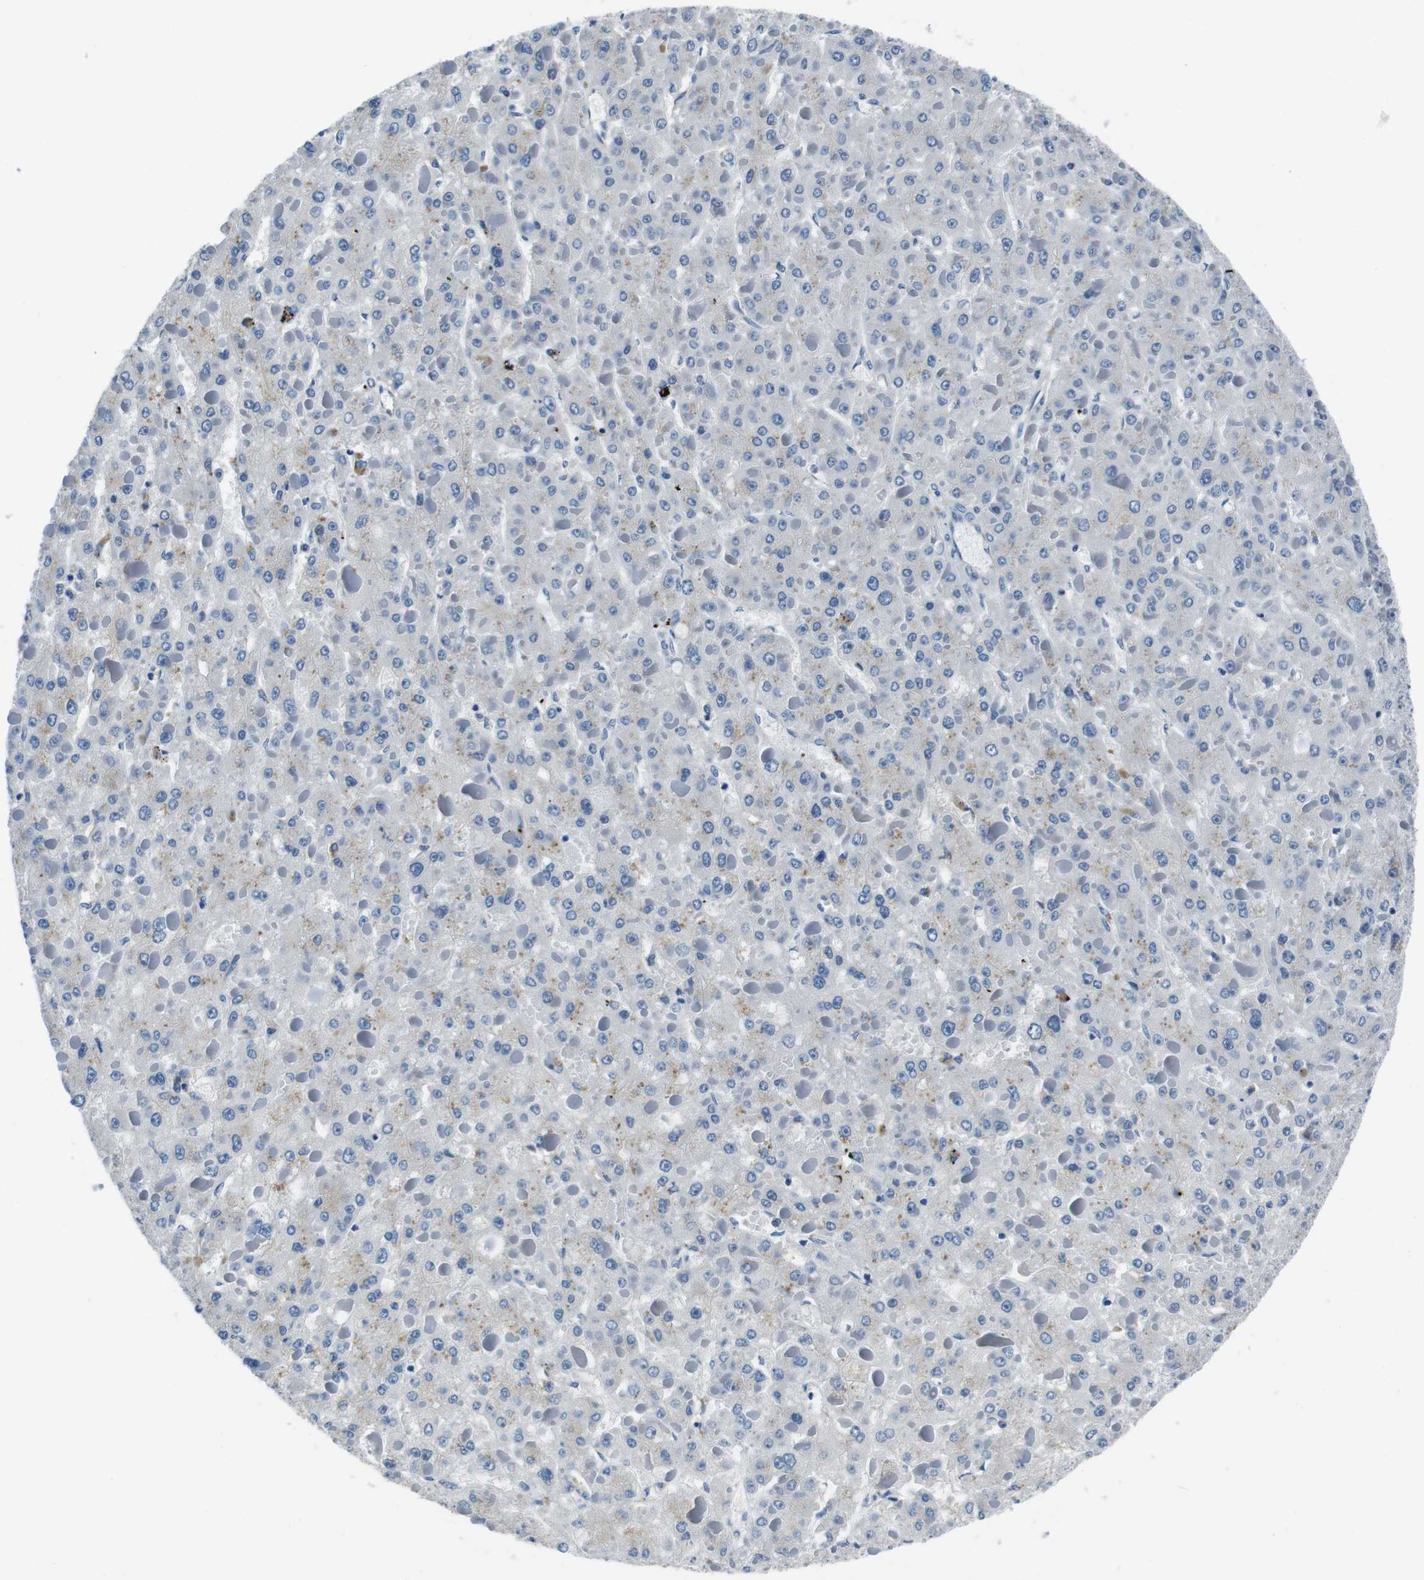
{"staining": {"intensity": "negative", "quantity": "none", "location": "none"}, "tissue": "liver cancer", "cell_type": "Tumor cells", "image_type": "cancer", "snomed": [{"axis": "morphology", "description": "Carcinoma, Hepatocellular, NOS"}, {"axis": "topography", "description": "Liver"}], "caption": "Human liver cancer (hepatocellular carcinoma) stained for a protein using IHC demonstrates no positivity in tumor cells.", "gene": "CASQ1", "patient": {"sex": "female", "age": 73}}